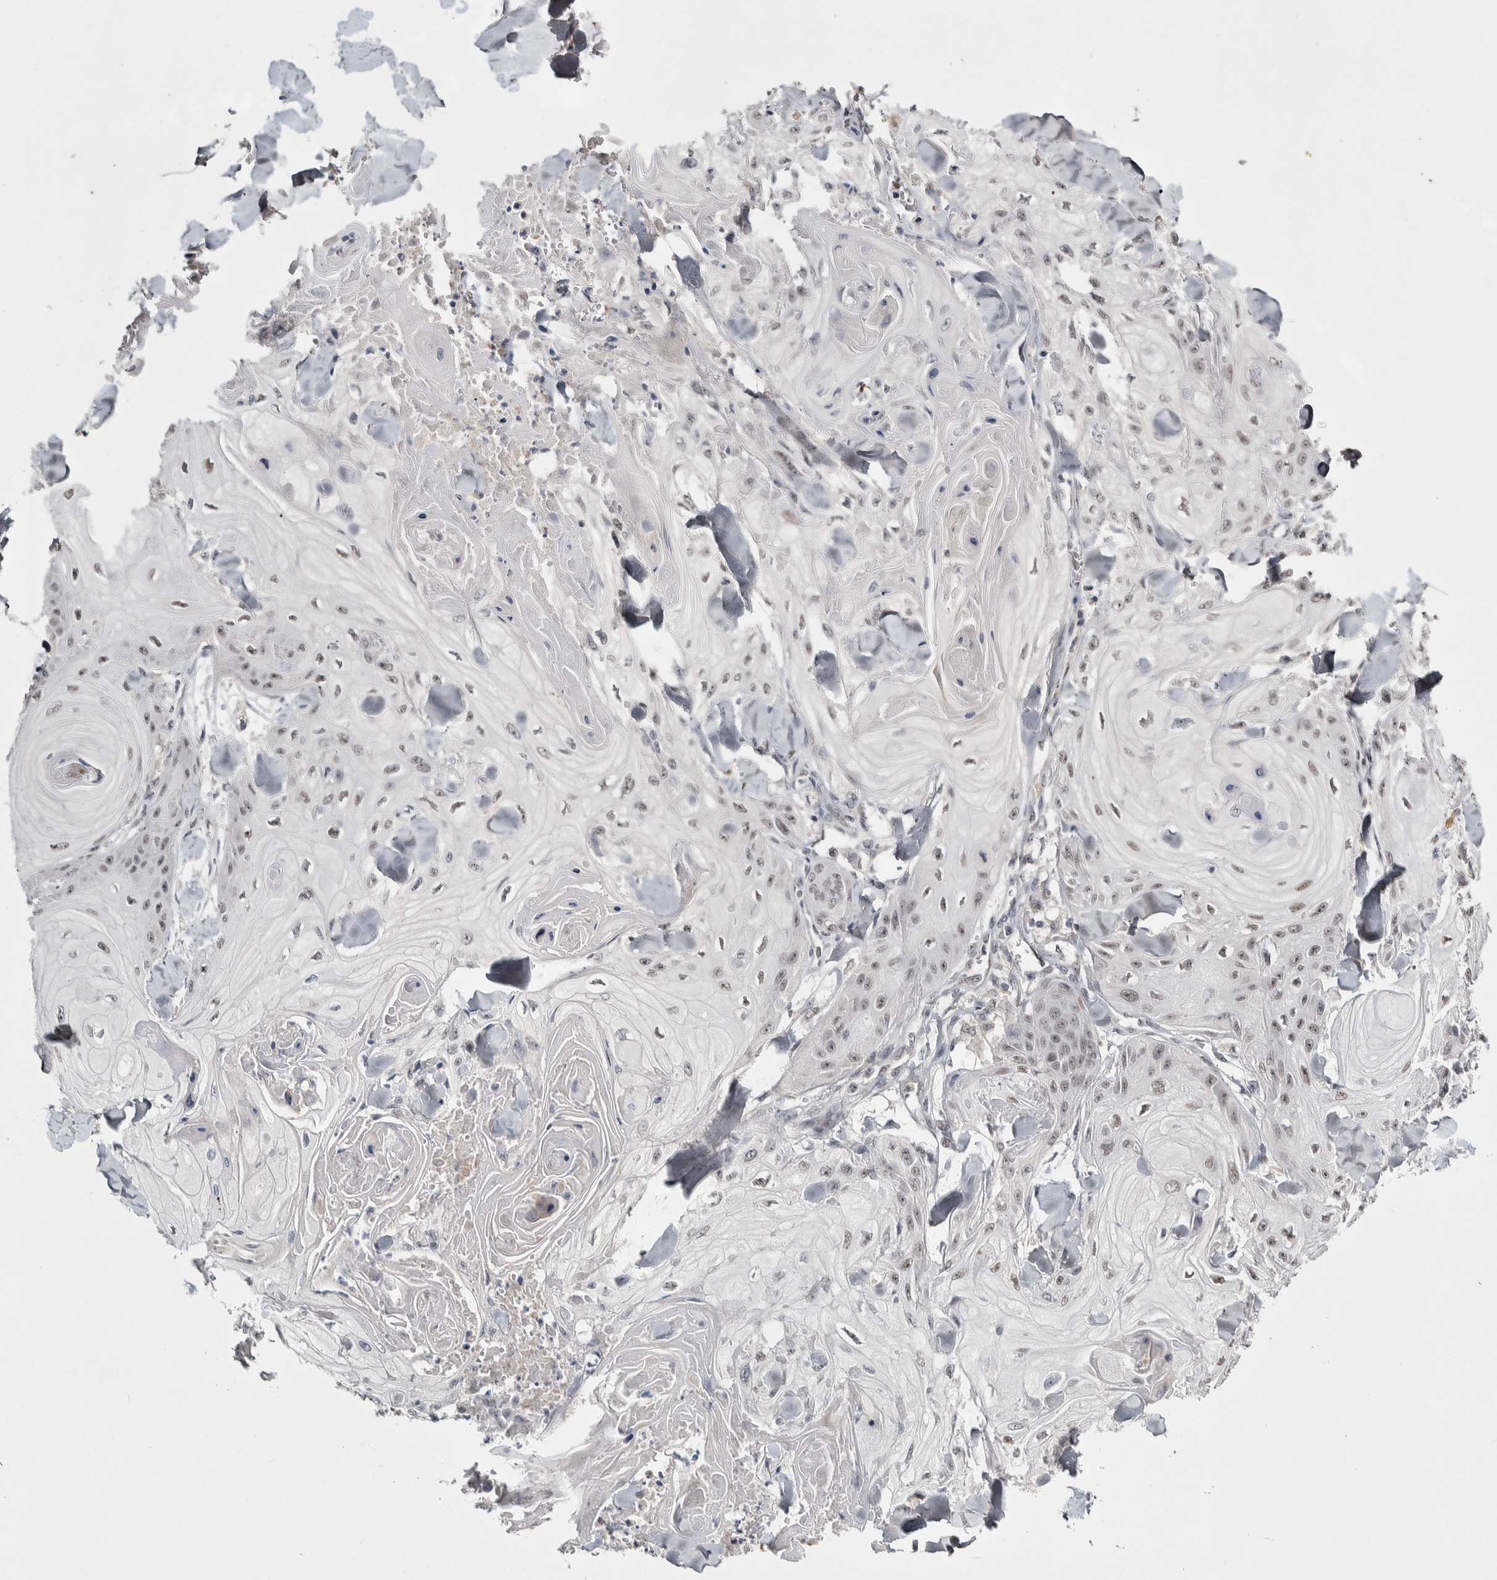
{"staining": {"intensity": "weak", "quantity": "25%-75%", "location": "nuclear"}, "tissue": "skin cancer", "cell_type": "Tumor cells", "image_type": "cancer", "snomed": [{"axis": "morphology", "description": "Squamous cell carcinoma, NOS"}, {"axis": "topography", "description": "Skin"}], "caption": "Protein expression analysis of skin cancer (squamous cell carcinoma) displays weak nuclear staining in approximately 25%-75% of tumor cells.", "gene": "ASPN", "patient": {"sex": "male", "age": 74}}